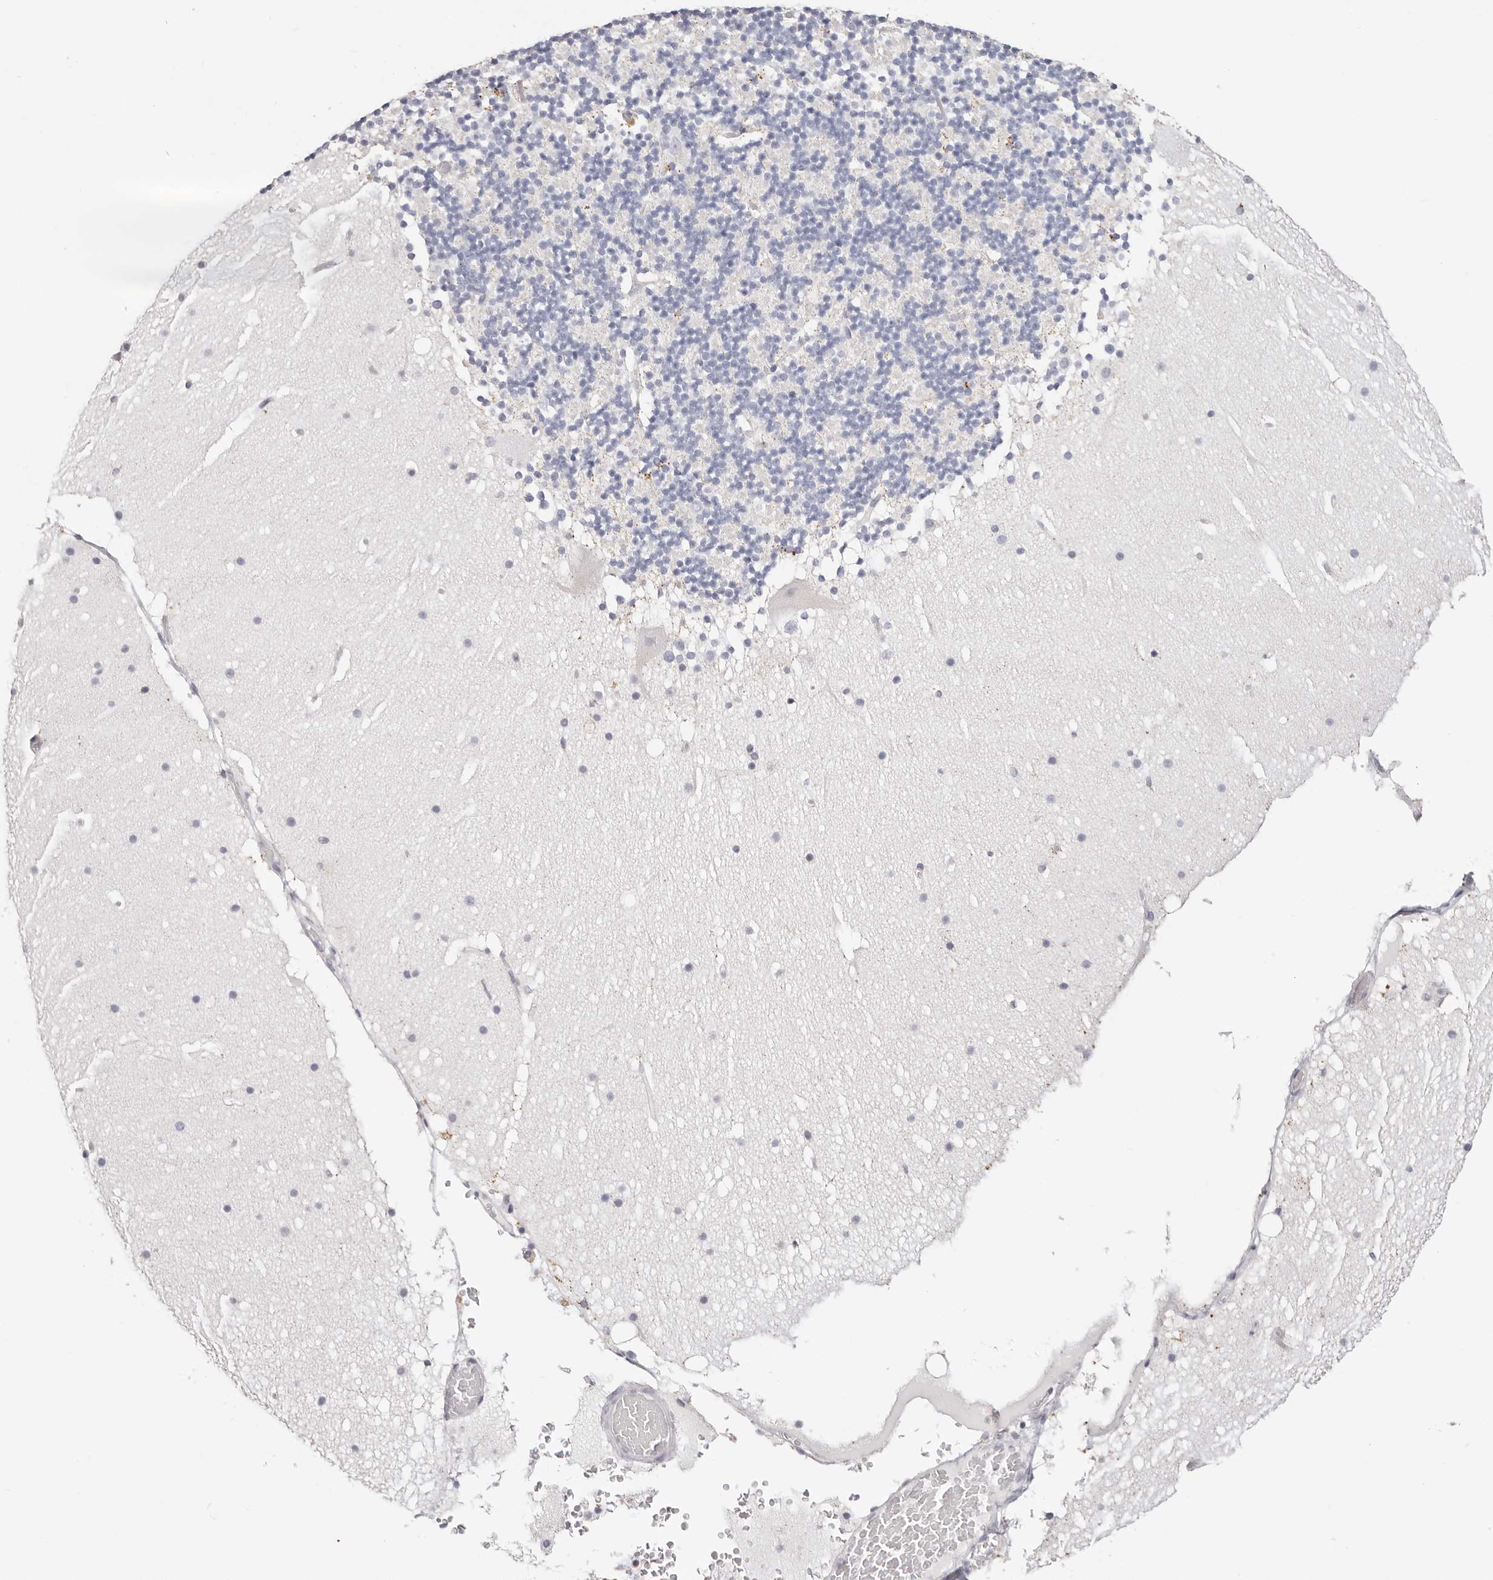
{"staining": {"intensity": "weak", "quantity": "<25%", "location": "cytoplasmic/membranous"}, "tissue": "cerebellum", "cell_type": "Cells in granular layer", "image_type": "normal", "snomed": [{"axis": "morphology", "description": "Normal tissue, NOS"}, {"axis": "topography", "description": "Cerebellum"}], "caption": "This is a image of immunohistochemistry (IHC) staining of normal cerebellum, which shows no positivity in cells in granular layer.", "gene": "STKLD1", "patient": {"sex": "male", "age": 57}}